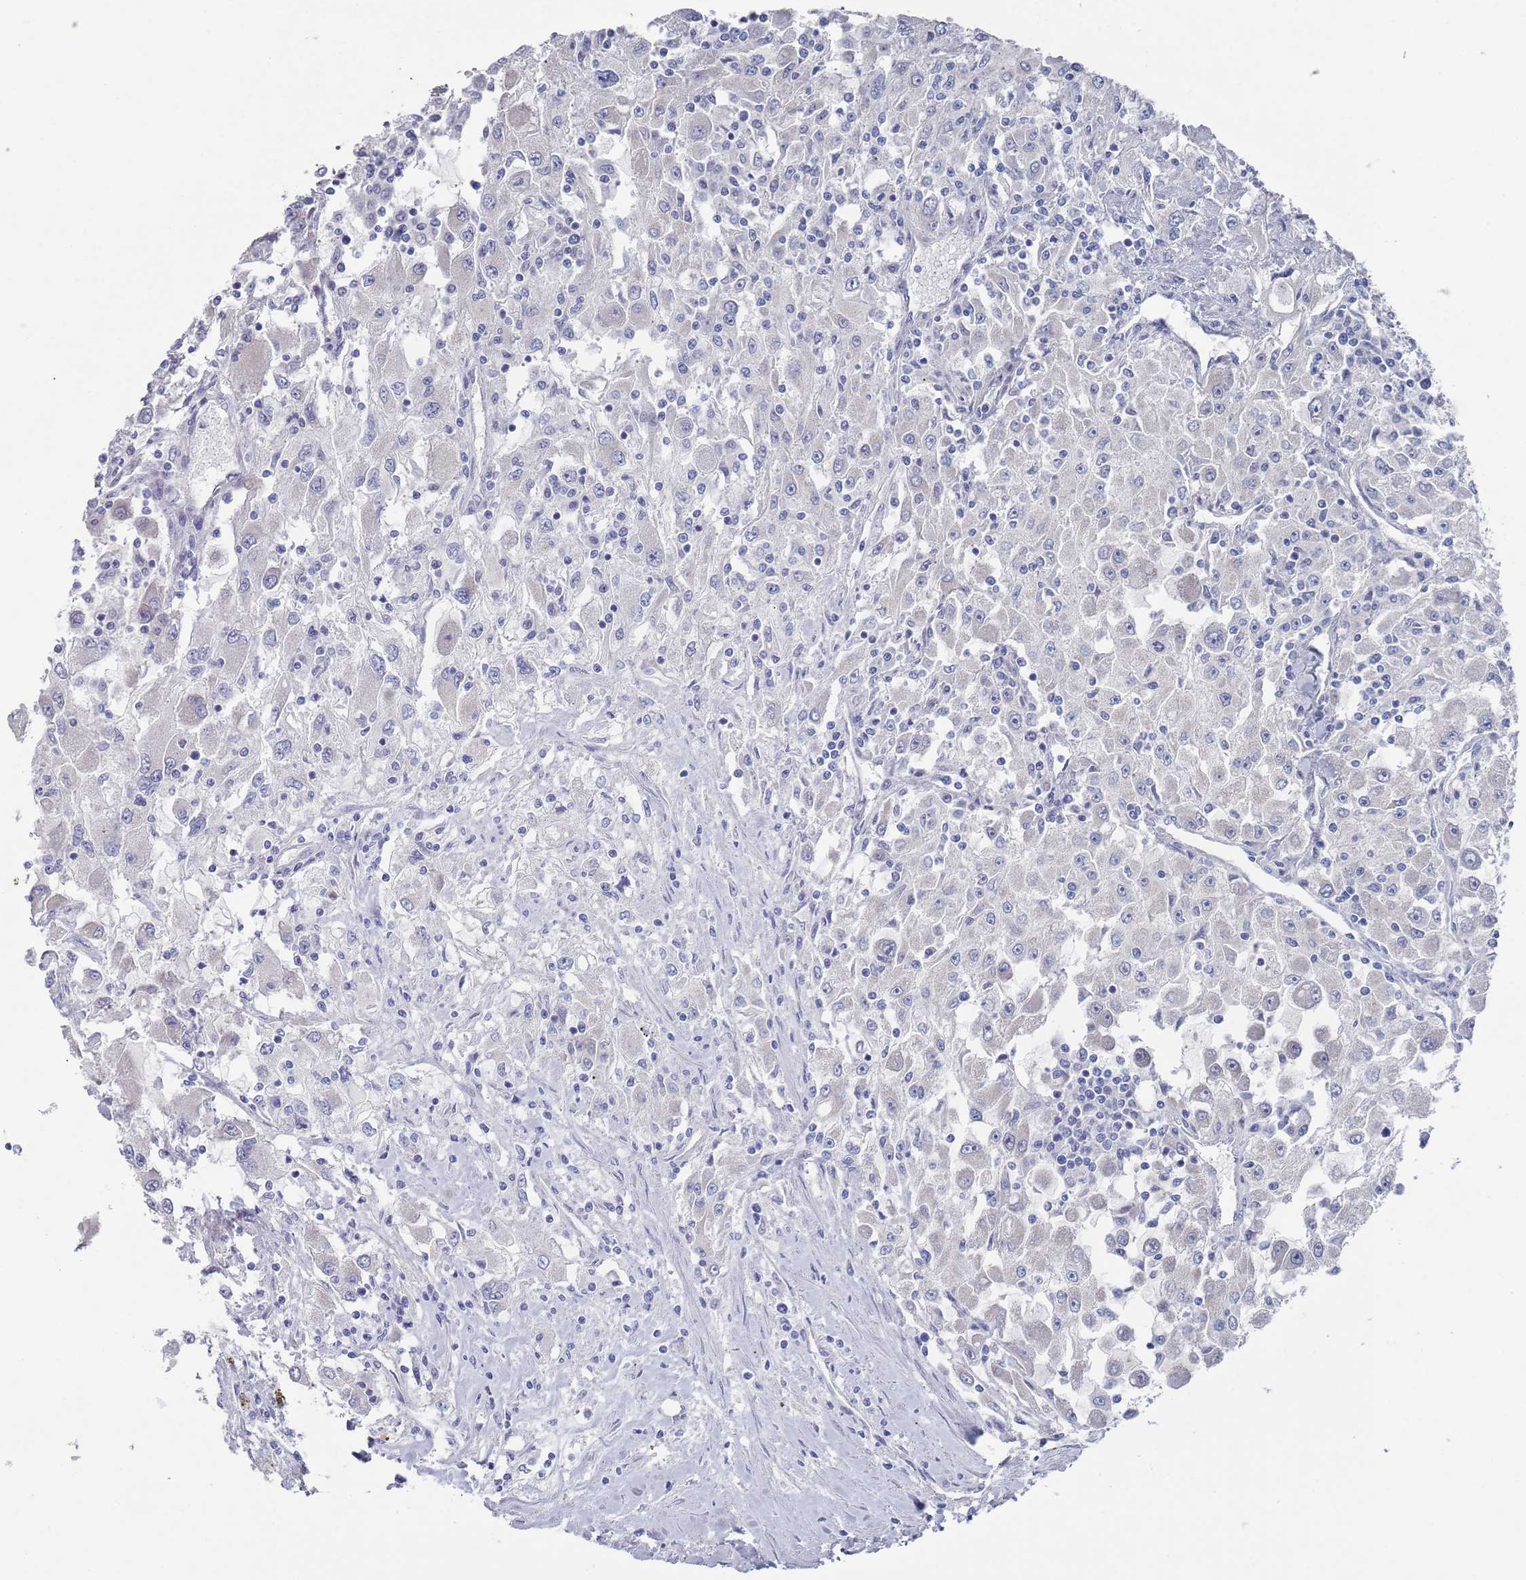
{"staining": {"intensity": "negative", "quantity": "none", "location": "none"}, "tissue": "renal cancer", "cell_type": "Tumor cells", "image_type": "cancer", "snomed": [{"axis": "morphology", "description": "Adenocarcinoma, NOS"}, {"axis": "topography", "description": "Kidney"}], "caption": "Renal cancer (adenocarcinoma) was stained to show a protein in brown. There is no significant staining in tumor cells.", "gene": "TMCO3", "patient": {"sex": "female", "age": 67}}